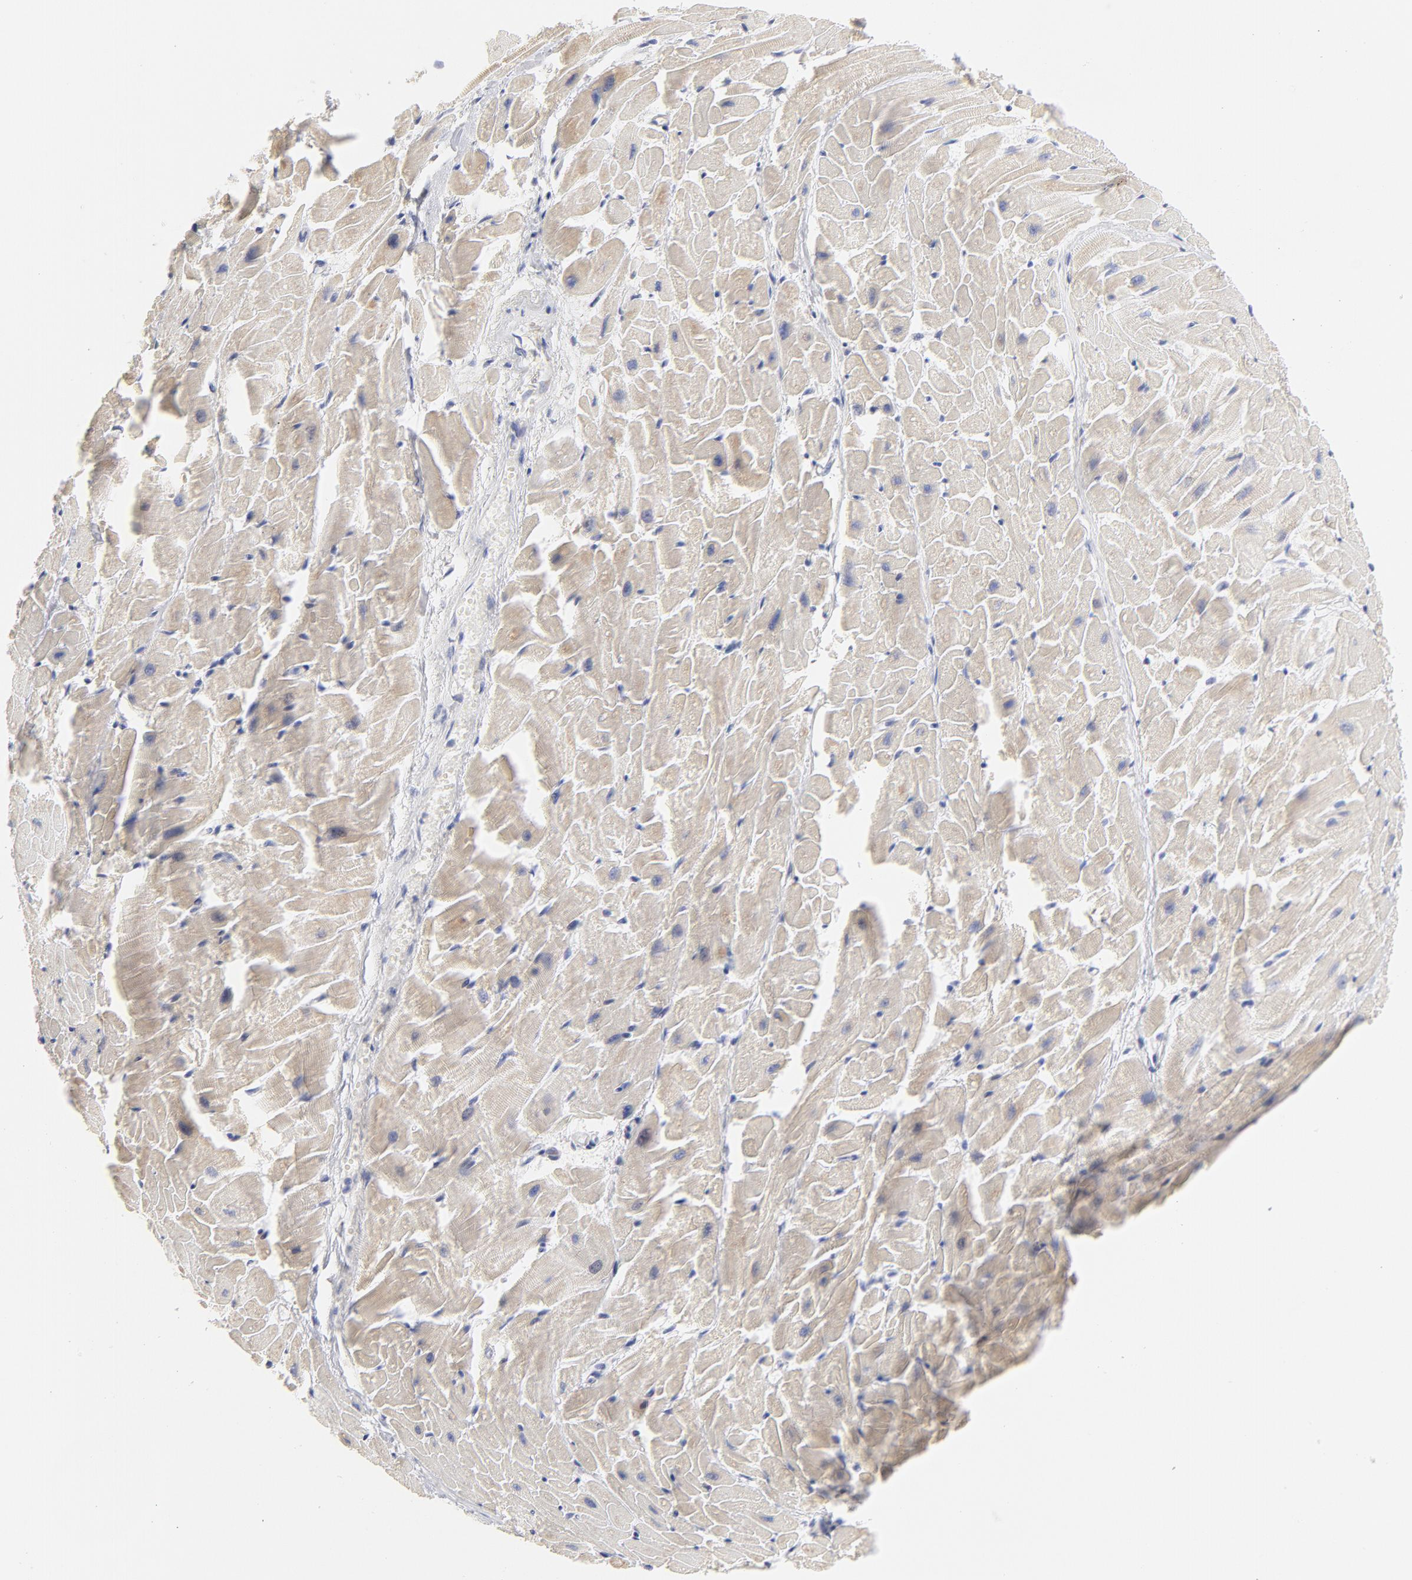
{"staining": {"intensity": "negative", "quantity": "none", "location": "none"}, "tissue": "heart muscle", "cell_type": "Cardiomyocytes", "image_type": "normal", "snomed": [{"axis": "morphology", "description": "Normal tissue, NOS"}, {"axis": "topography", "description": "Heart"}], "caption": "High power microscopy micrograph of an IHC photomicrograph of unremarkable heart muscle, revealing no significant positivity in cardiomyocytes.", "gene": "TST", "patient": {"sex": "female", "age": 19}}